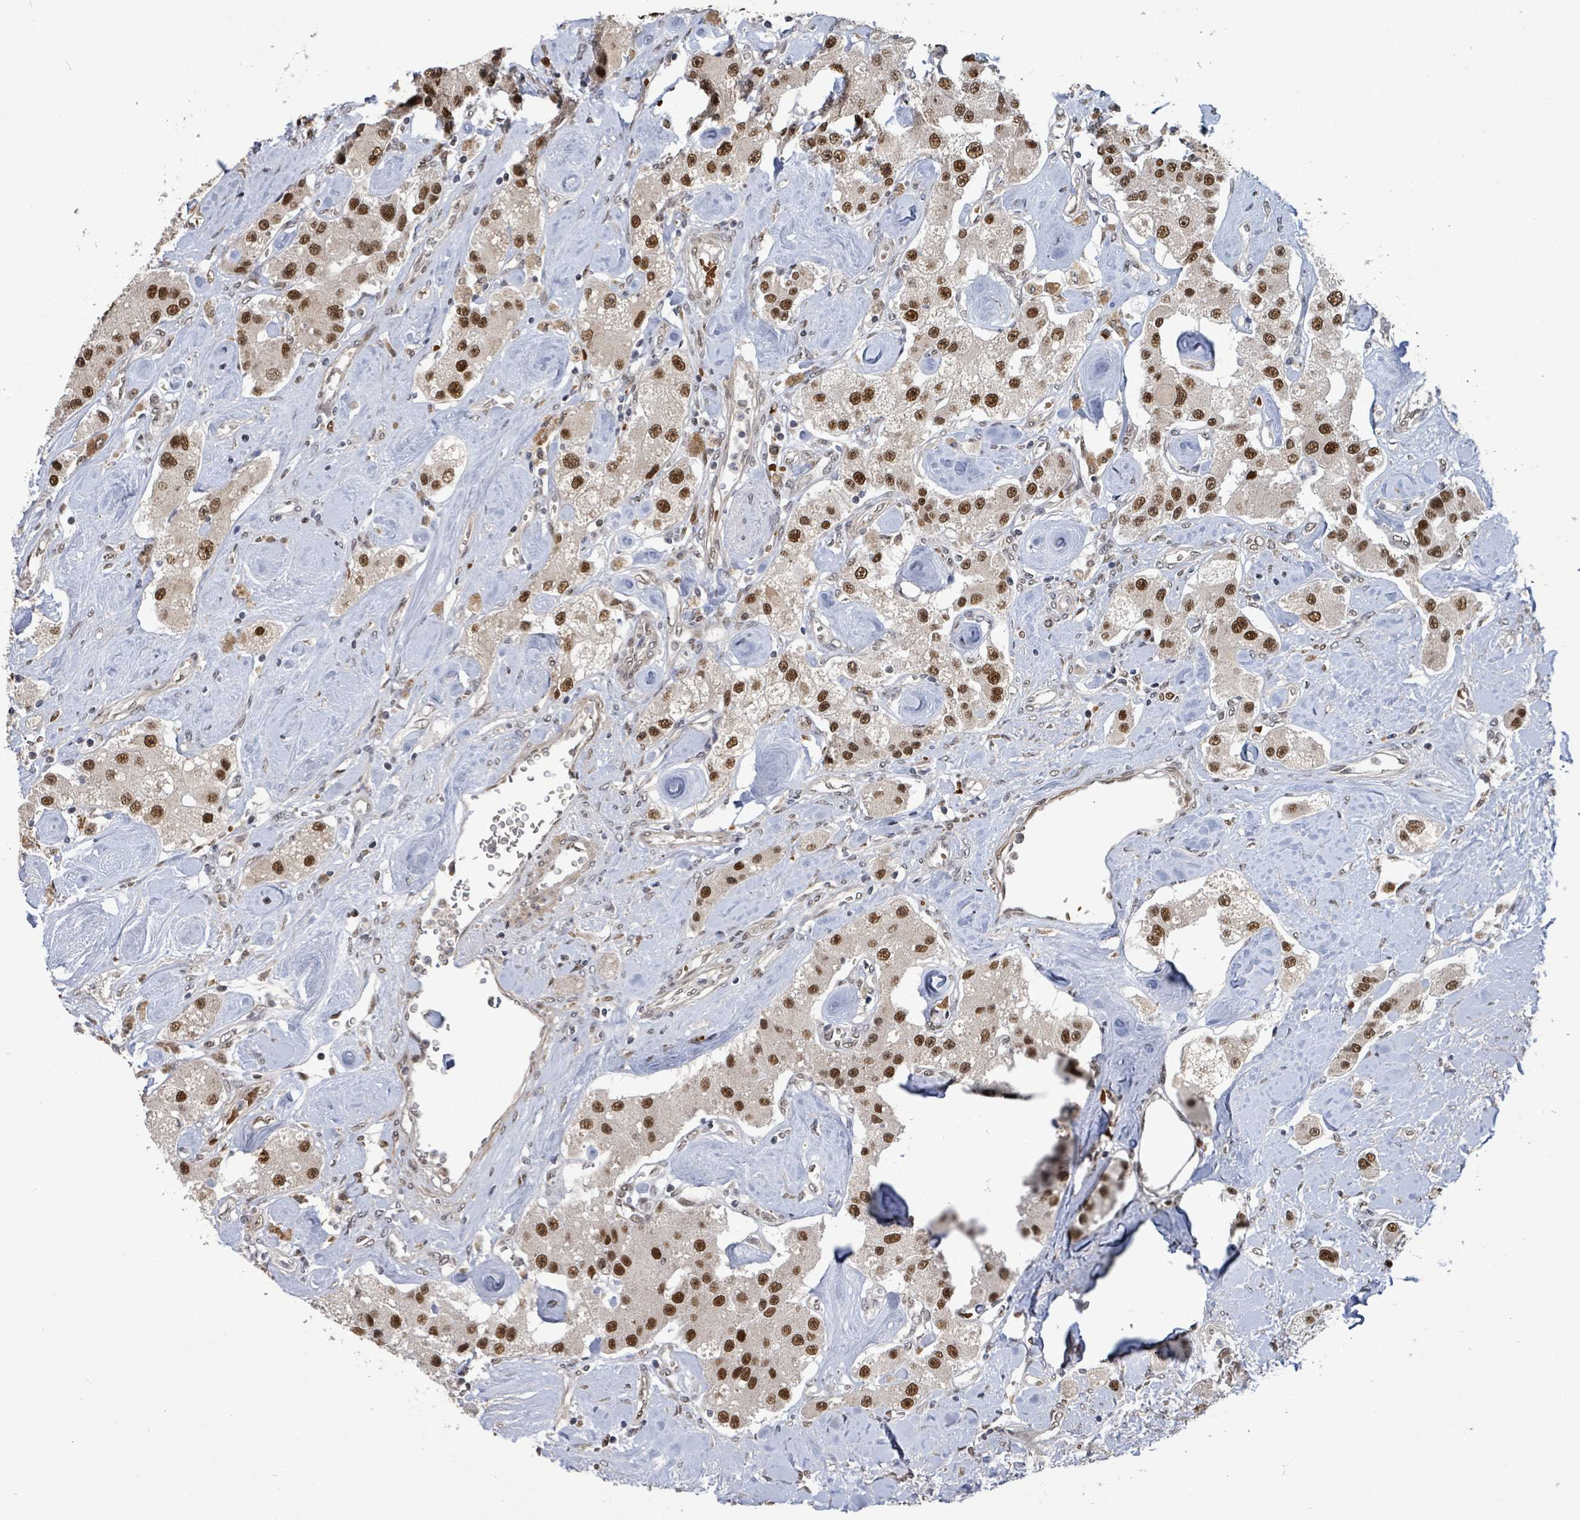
{"staining": {"intensity": "moderate", "quantity": ">75%", "location": "nuclear"}, "tissue": "carcinoid", "cell_type": "Tumor cells", "image_type": "cancer", "snomed": [{"axis": "morphology", "description": "Carcinoid, malignant, NOS"}, {"axis": "topography", "description": "Pancreas"}], "caption": "A brown stain labels moderate nuclear expression of a protein in human malignant carcinoid tumor cells.", "gene": "PATZ1", "patient": {"sex": "male", "age": 41}}